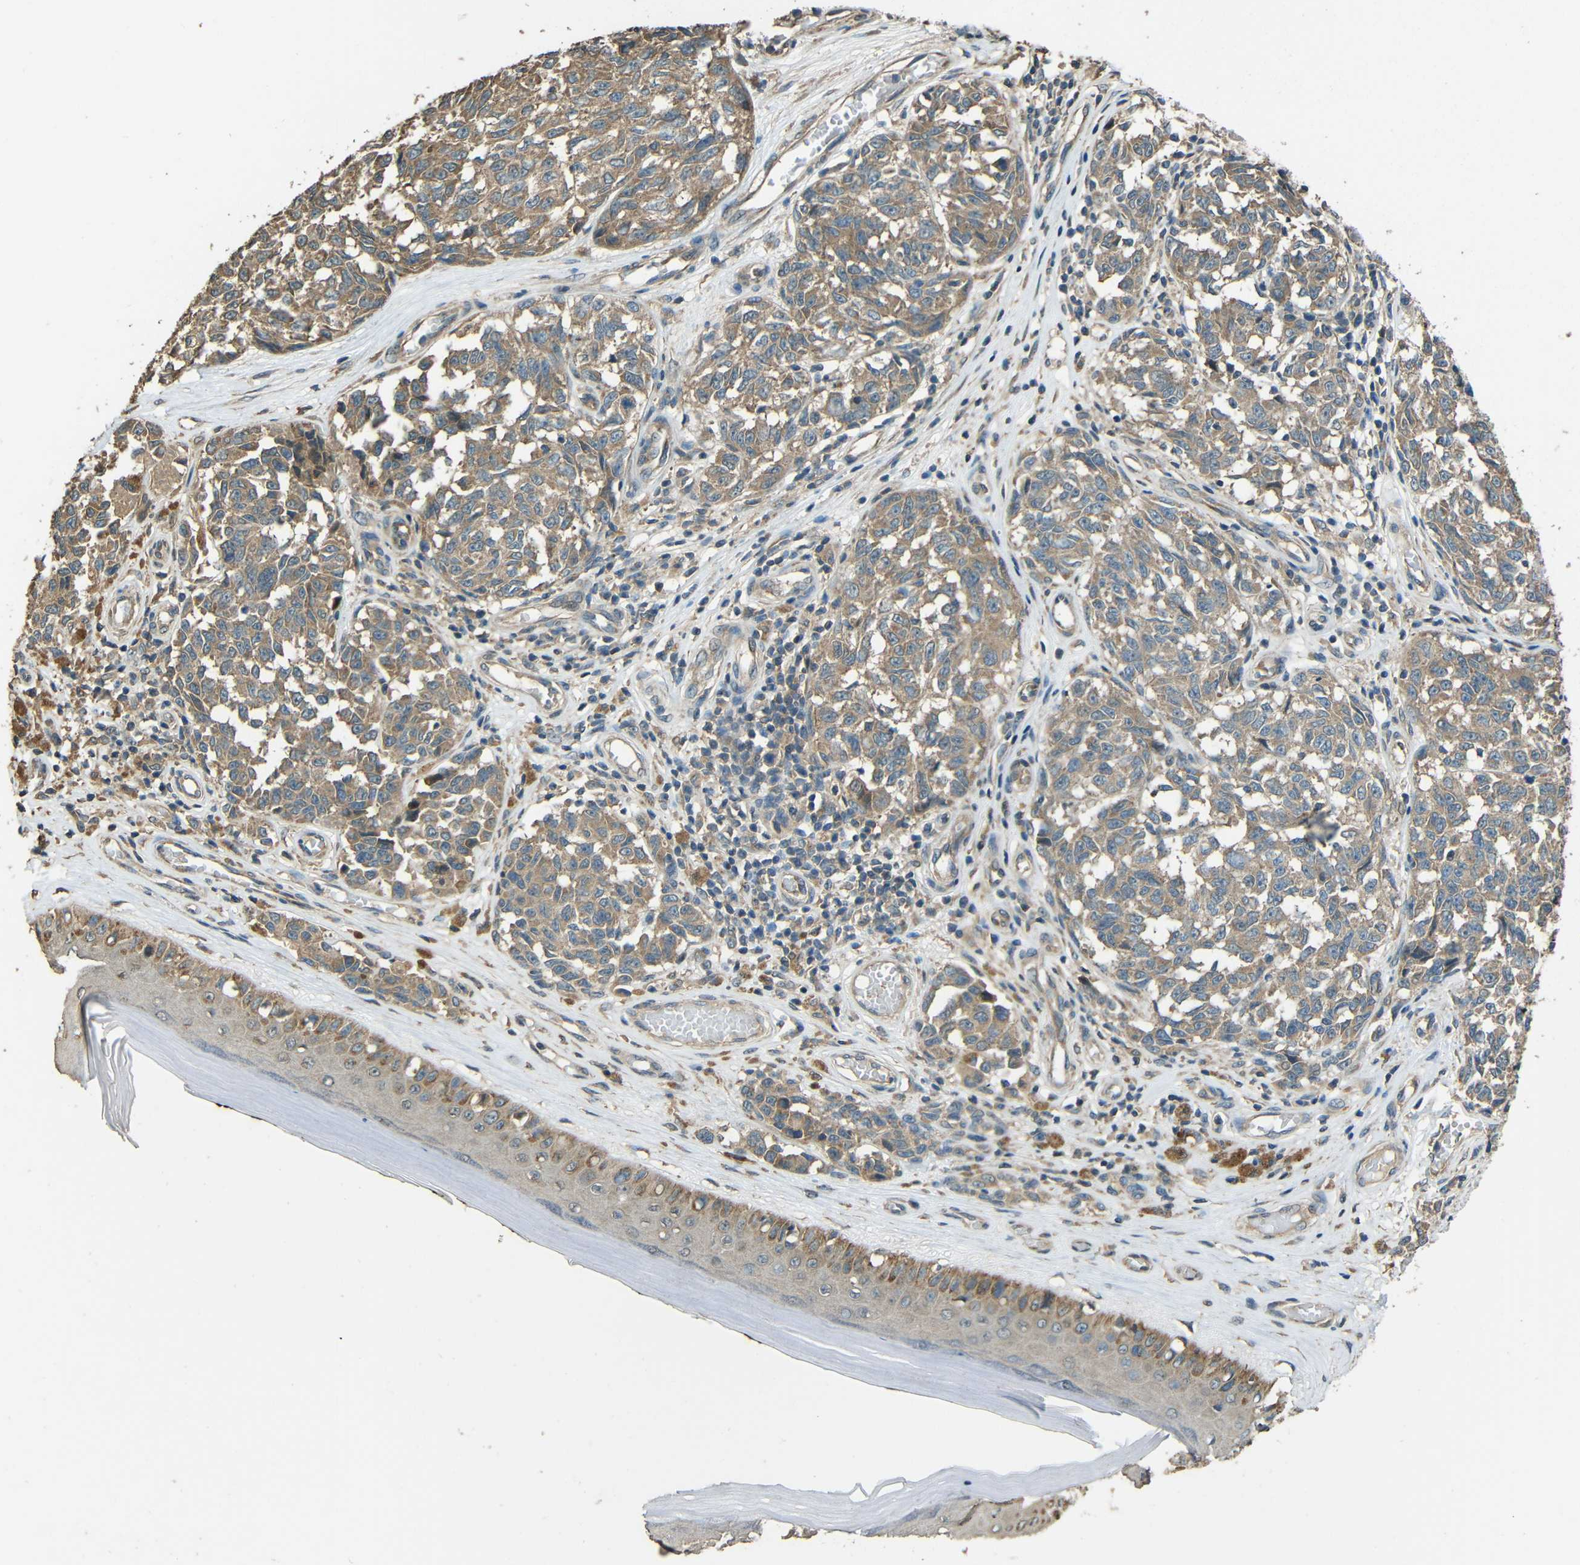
{"staining": {"intensity": "moderate", "quantity": ">75%", "location": "cytoplasmic/membranous"}, "tissue": "melanoma", "cell_type": "Tumor cells", "image_type": "cancer", "snomed": [{"axis": "morphology", "description": "Malignant melanoma, NOS"}, {"axis": "topography", "description": "Skin"}], "caption": "Melanoma stained with a brown dye shows moderate cytoplasmic/membranous positive positivity in about >75% of tumor cells.", "gene": "ACACA", "patient": {"sex": "female", "age": 64}}